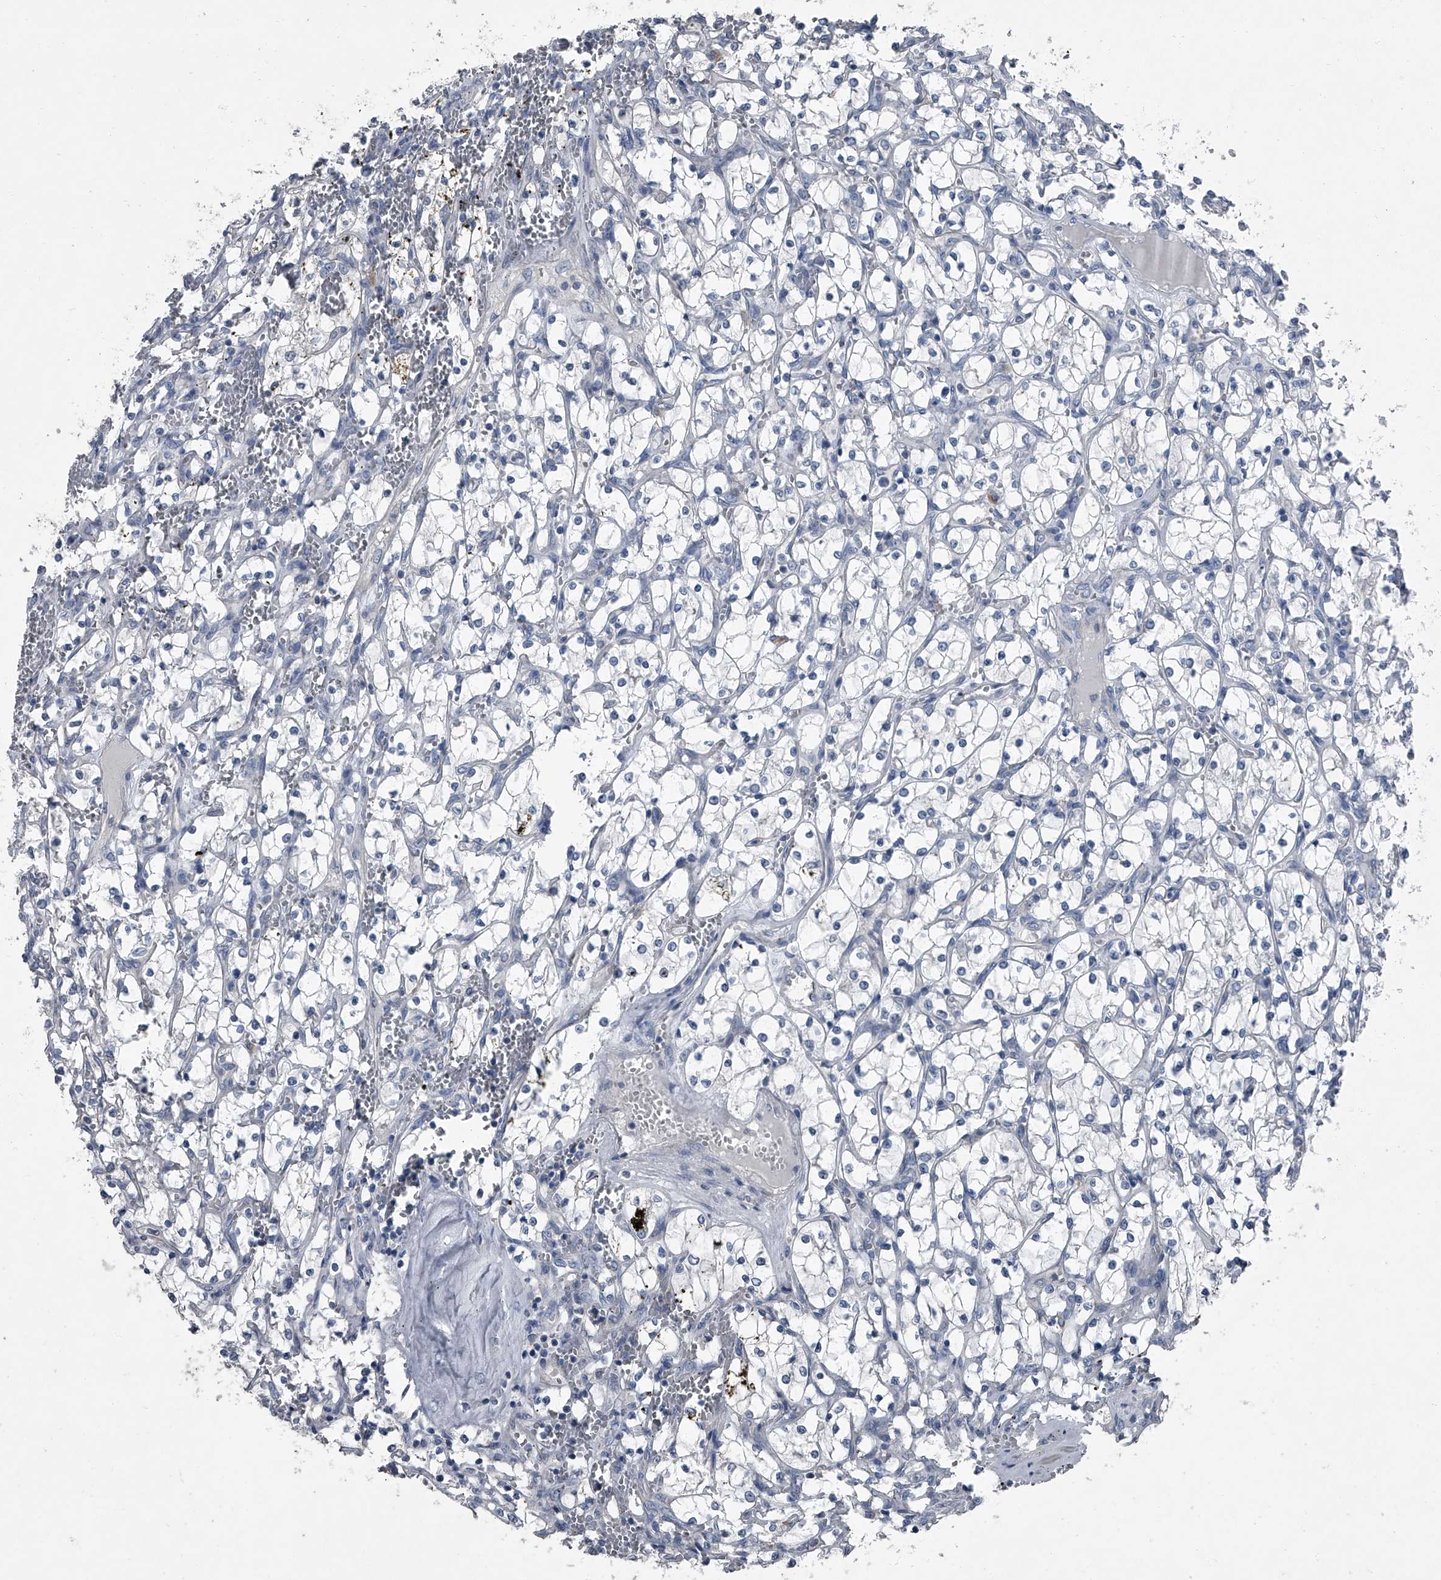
{"staining": {"intensity": "negative", "quantity": "none", "location": "none"}, "tissue": "renal cancer", "cell_type": "Tumor cells", "image_type": "cancer", "snomed": [{"axis": "morphology", "description": "Adenocarcinoma, NOS"}, {"axis": "topography", "description": "Kidney"}], "caption": "The image reveals no significant expression in tumor cells of renal adenocarcinoma.", "gene": "HEPHL1", "patient": {"sex": "female", "age": 69}}